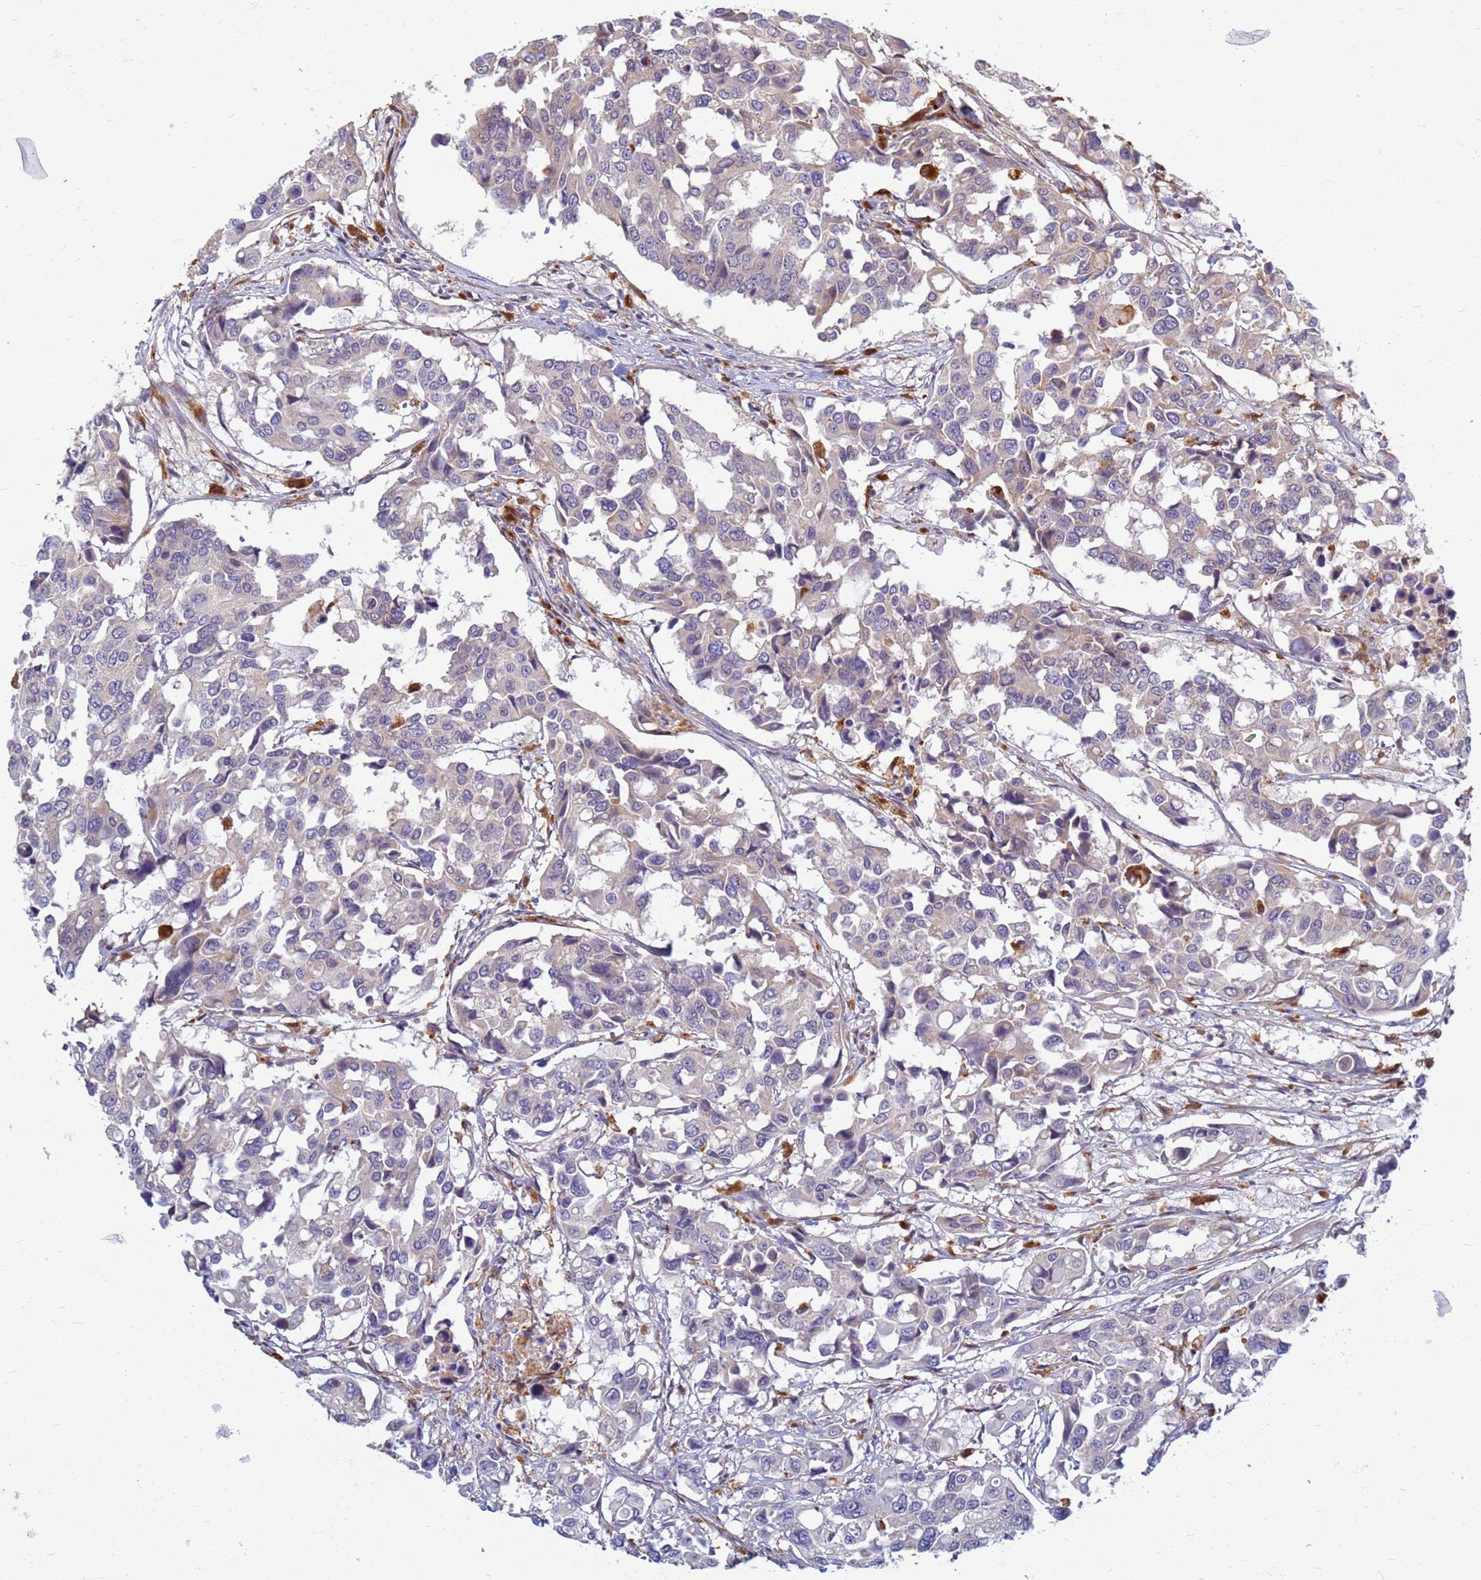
{"staining": {"intensity": "negative", "quantity": "none", "location": "none"}, "tissue": "colorectal cancer", "cell_type": "Tumor cells", "image_type": "cancer", "snomed": [{"axis": "morphology", "description": "Adenocarcinoma, NOS"}, {"axis": "topography", "description": "Colon"}], "caption": "High magnification brightfield microscopy of colorectal adenocarcinoma stained with DAB (brown) and counterstained with hematoxylin (blue): tumor cells show no significant positivity.", "gene": "ATP6V1E1", "patient": {"sex": "male", "age": 77}}